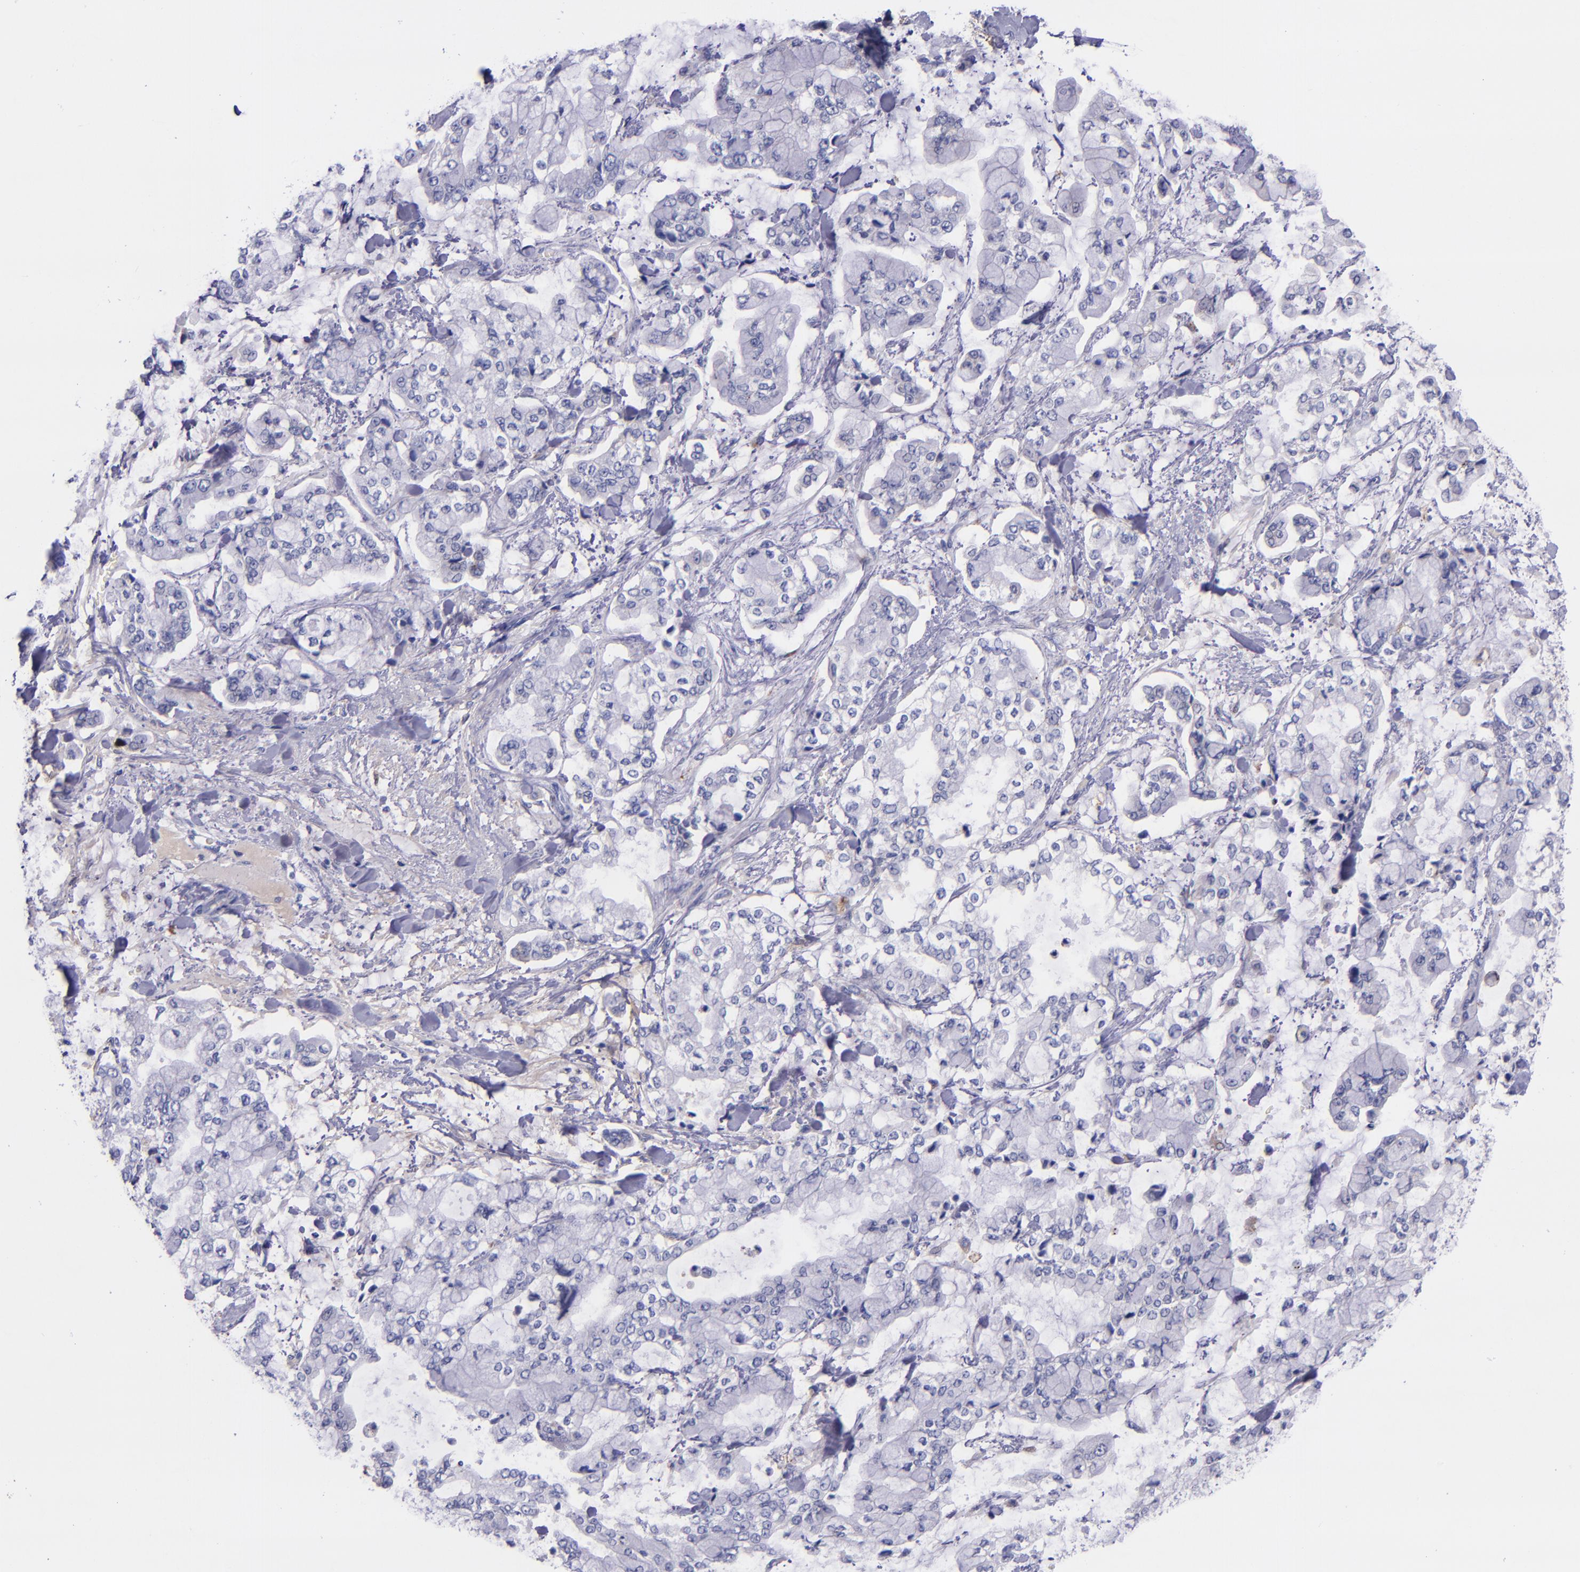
{"staining": {"intensity": "negative", "quantity": "none", "location": "none"}, "tissue": "stomach cancer", "cell_type": "Tumor cells", "image_type": "cancer", "snomed": [{"axis": "morphology", "description": "Normal tissue, NOS"}, {"axis": "morphology", "description": "Adenocarcinoma, NOS"}, {"axis": "topography", "description": "Stomach, upper"}, {"axis": "topography", "description": "Stomach"}], "caption": "Immunohistochemistry image of neoplastic tissue: adenocarcinoma (stomach) stained with DAB (3,3'-diaminobenzidine) exhibits no significant protein positivity in tumor cells.", "gene": "IVL", "patient": {"sex": "male", "age": 76}}